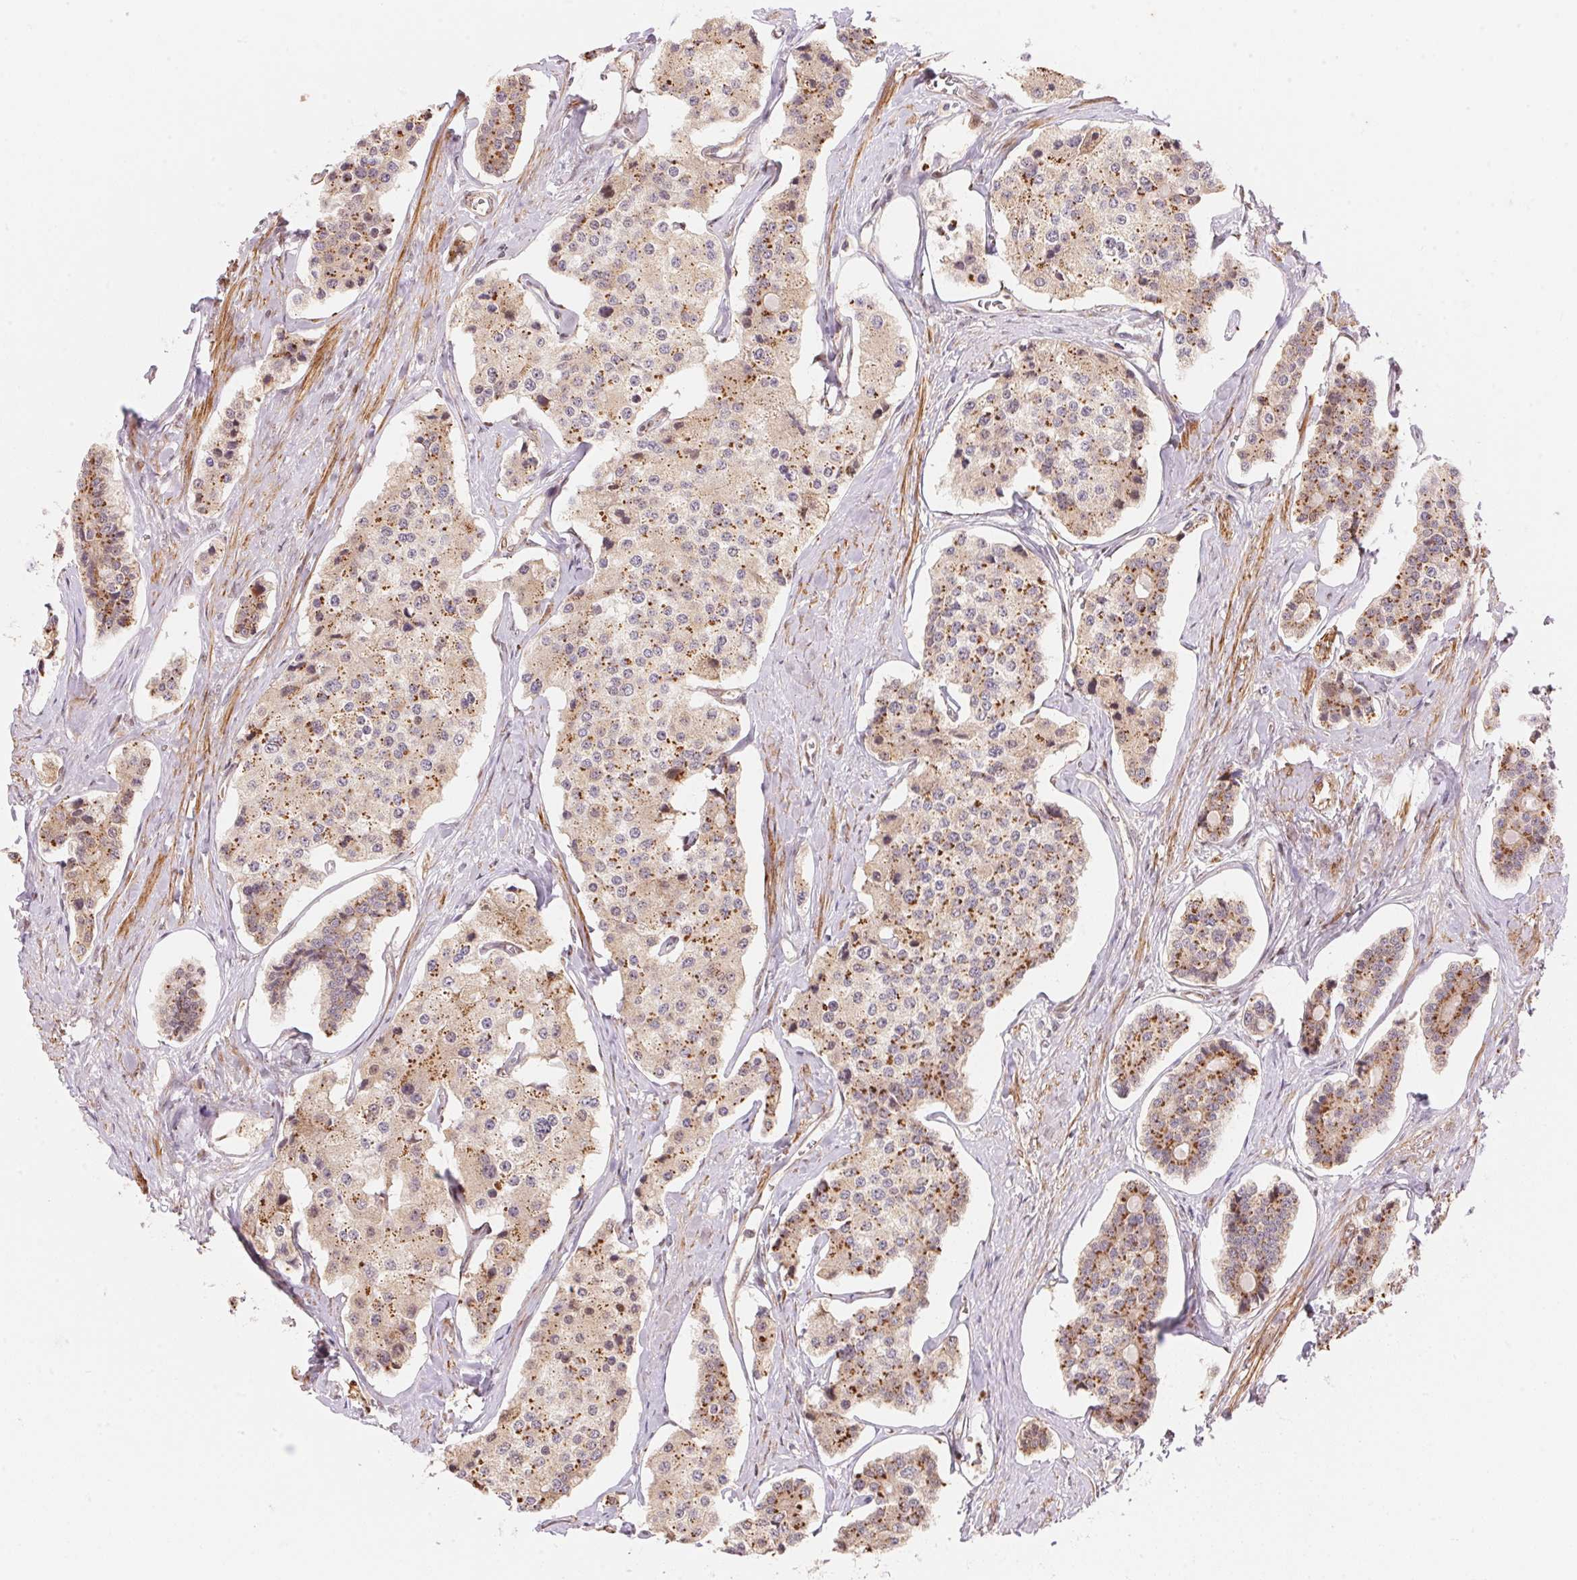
{"staining": {"intensity": "moderate", "quantity": "25%-75%", "location": "cytoplasmic/membranous"}, "tissue": "carcinoid", "cell_type": "Tumor cells", "image_type": "cancer", "snomed": [{"axis": "morphology", "description": "Carcinoid, malignant, NOS"}, {"axis": "topography", "description": "Small intestine"}], "caption": "DAB (3,3'-diaminobenzidine) immunohistochemical staining of carcinoid exhibits moderate cytoplasmic/membranous protein expression in approximately 25%-75% of tumor cells. (DAB (3,3'-diaminobenzidine) IHC, brown staining for protein, blue staining for nuclei).", "gene": "TNIP2", "patient": {"sex": "female", "age": 65}}